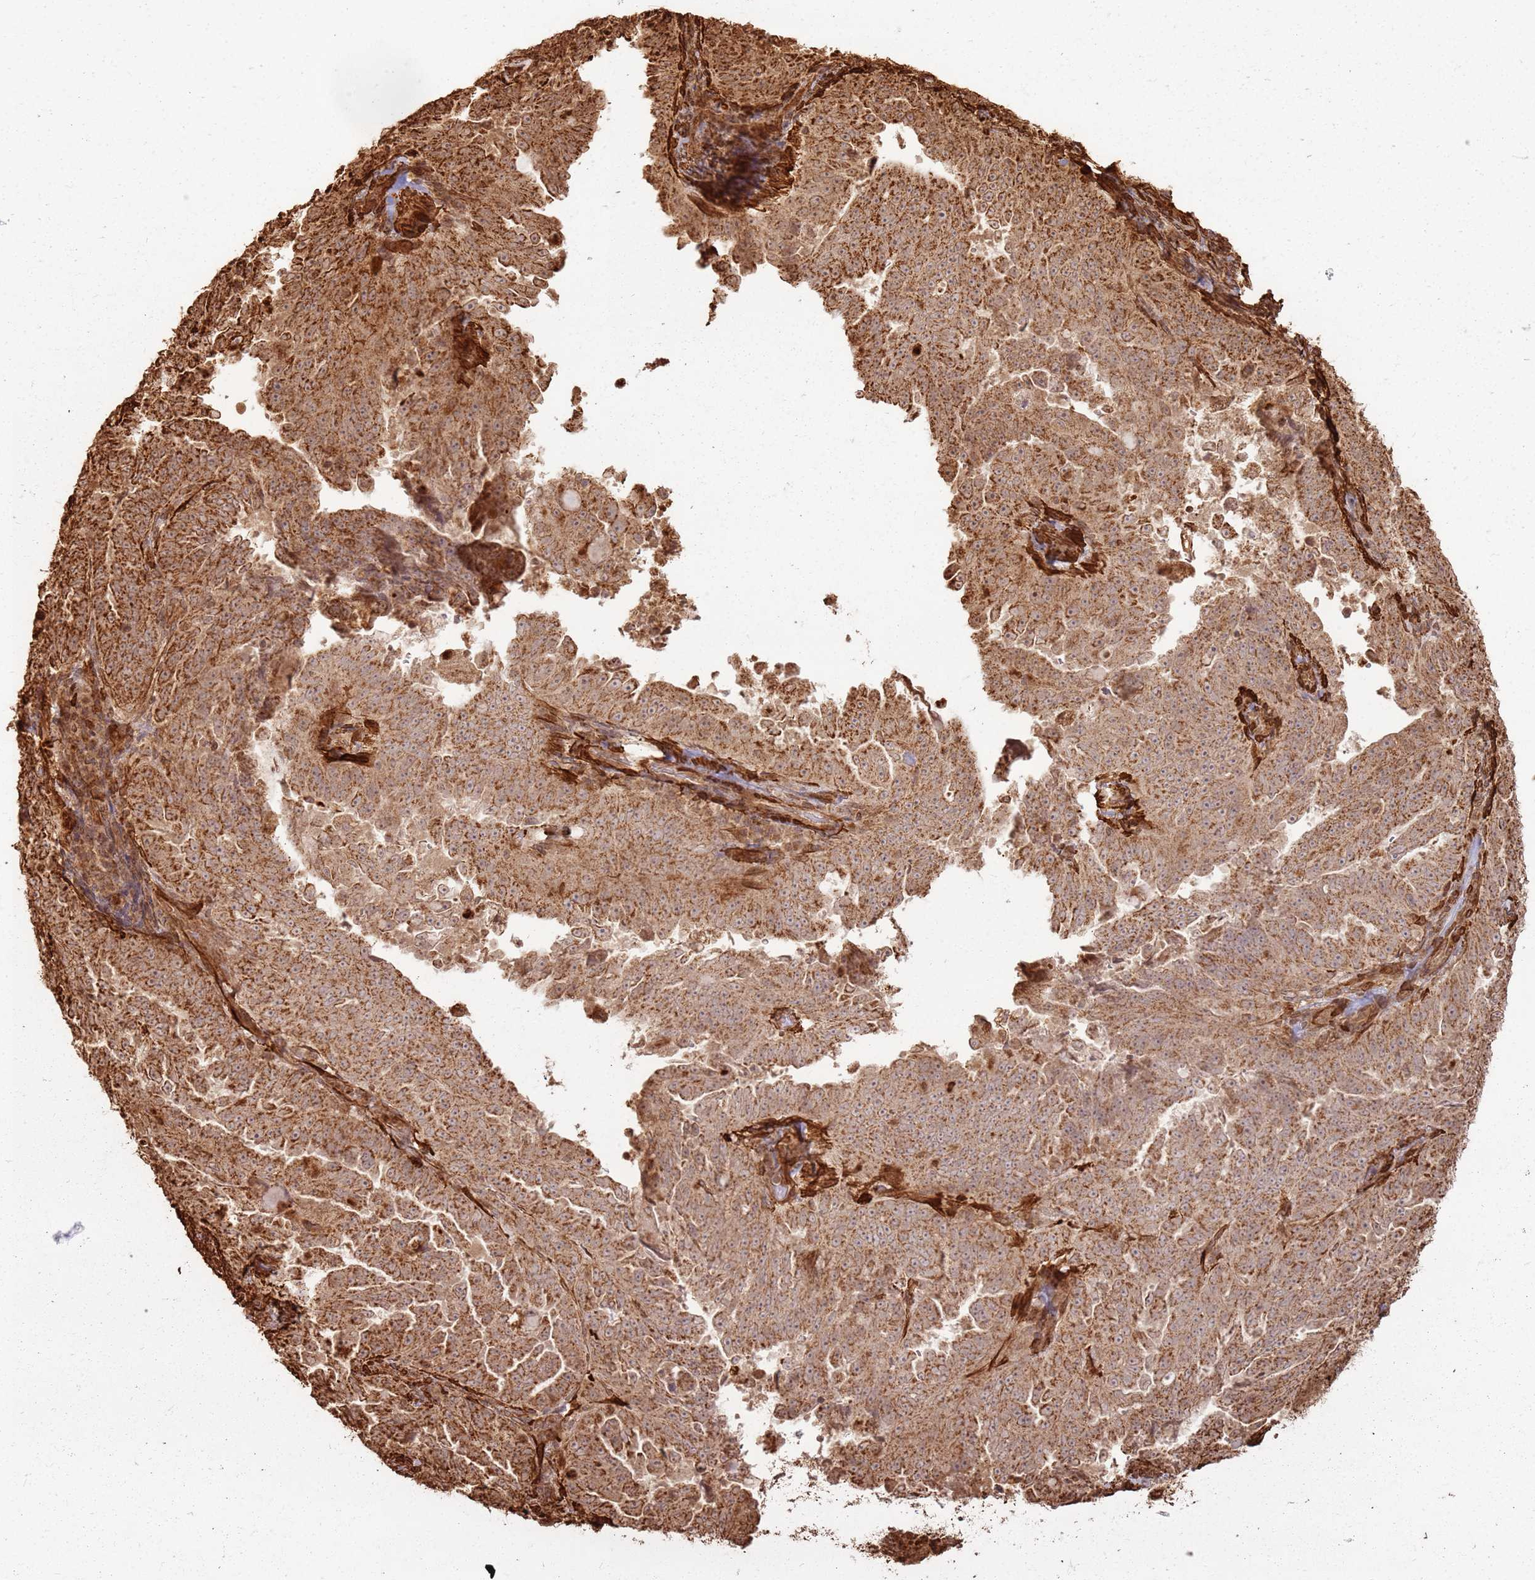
{"staining": {"intensity": "moderate", "quantity": ">75%", "location": "cytoplasmic/membranous"}, "tissue": "endometrial cancer", "cell_type": "Tumor cells", "image_type": "cancer", "snomed": [{"axis": "morphology", "description": "Adenocarcinoma, NOS"}, {"axis": "topography", "description": "Endometrium"}], "caption": "A brown stain labels moderate cytoplasmic/membranous staining of a protein in human endometrial cancer tumor cells.", "gene": "DDX59", "patient": {"sex": "female", "age": 65}}